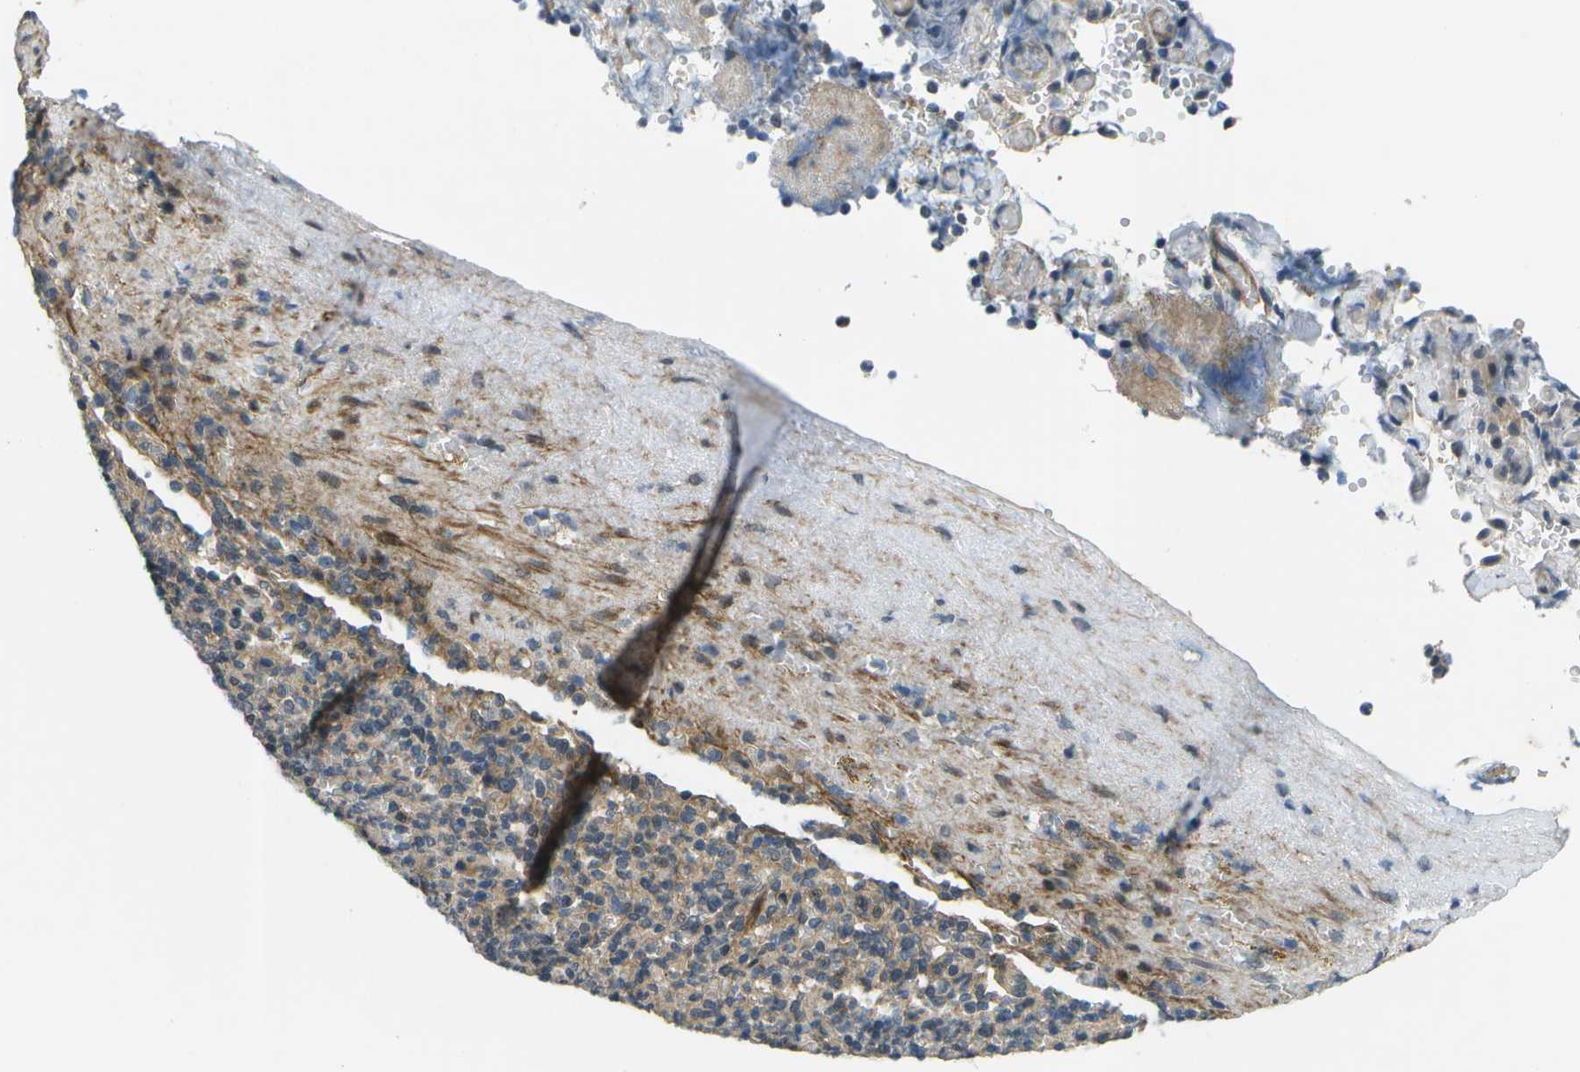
{"staining": {"intensity": "moderate", "quantity": "25%-75%", "location": "cytoplasmic/membranous"}, "tissue": "spleen", "cell_type": "Cells in red pulp", "image_type": "normal", "snomed": [{"axis": "morphology", "description": "Normal tissue, NOS"}, {"axis": "topography", "description": "Spleen"}], "caption": "The histopathology image exhibits staining of unremarkable spleen, revealing moderate cytoplasmic/membranous protein staining (brown color) within cells in red pulp.", "gene": "ENPP5", "patient": {"sex": "female", "age": 74}}